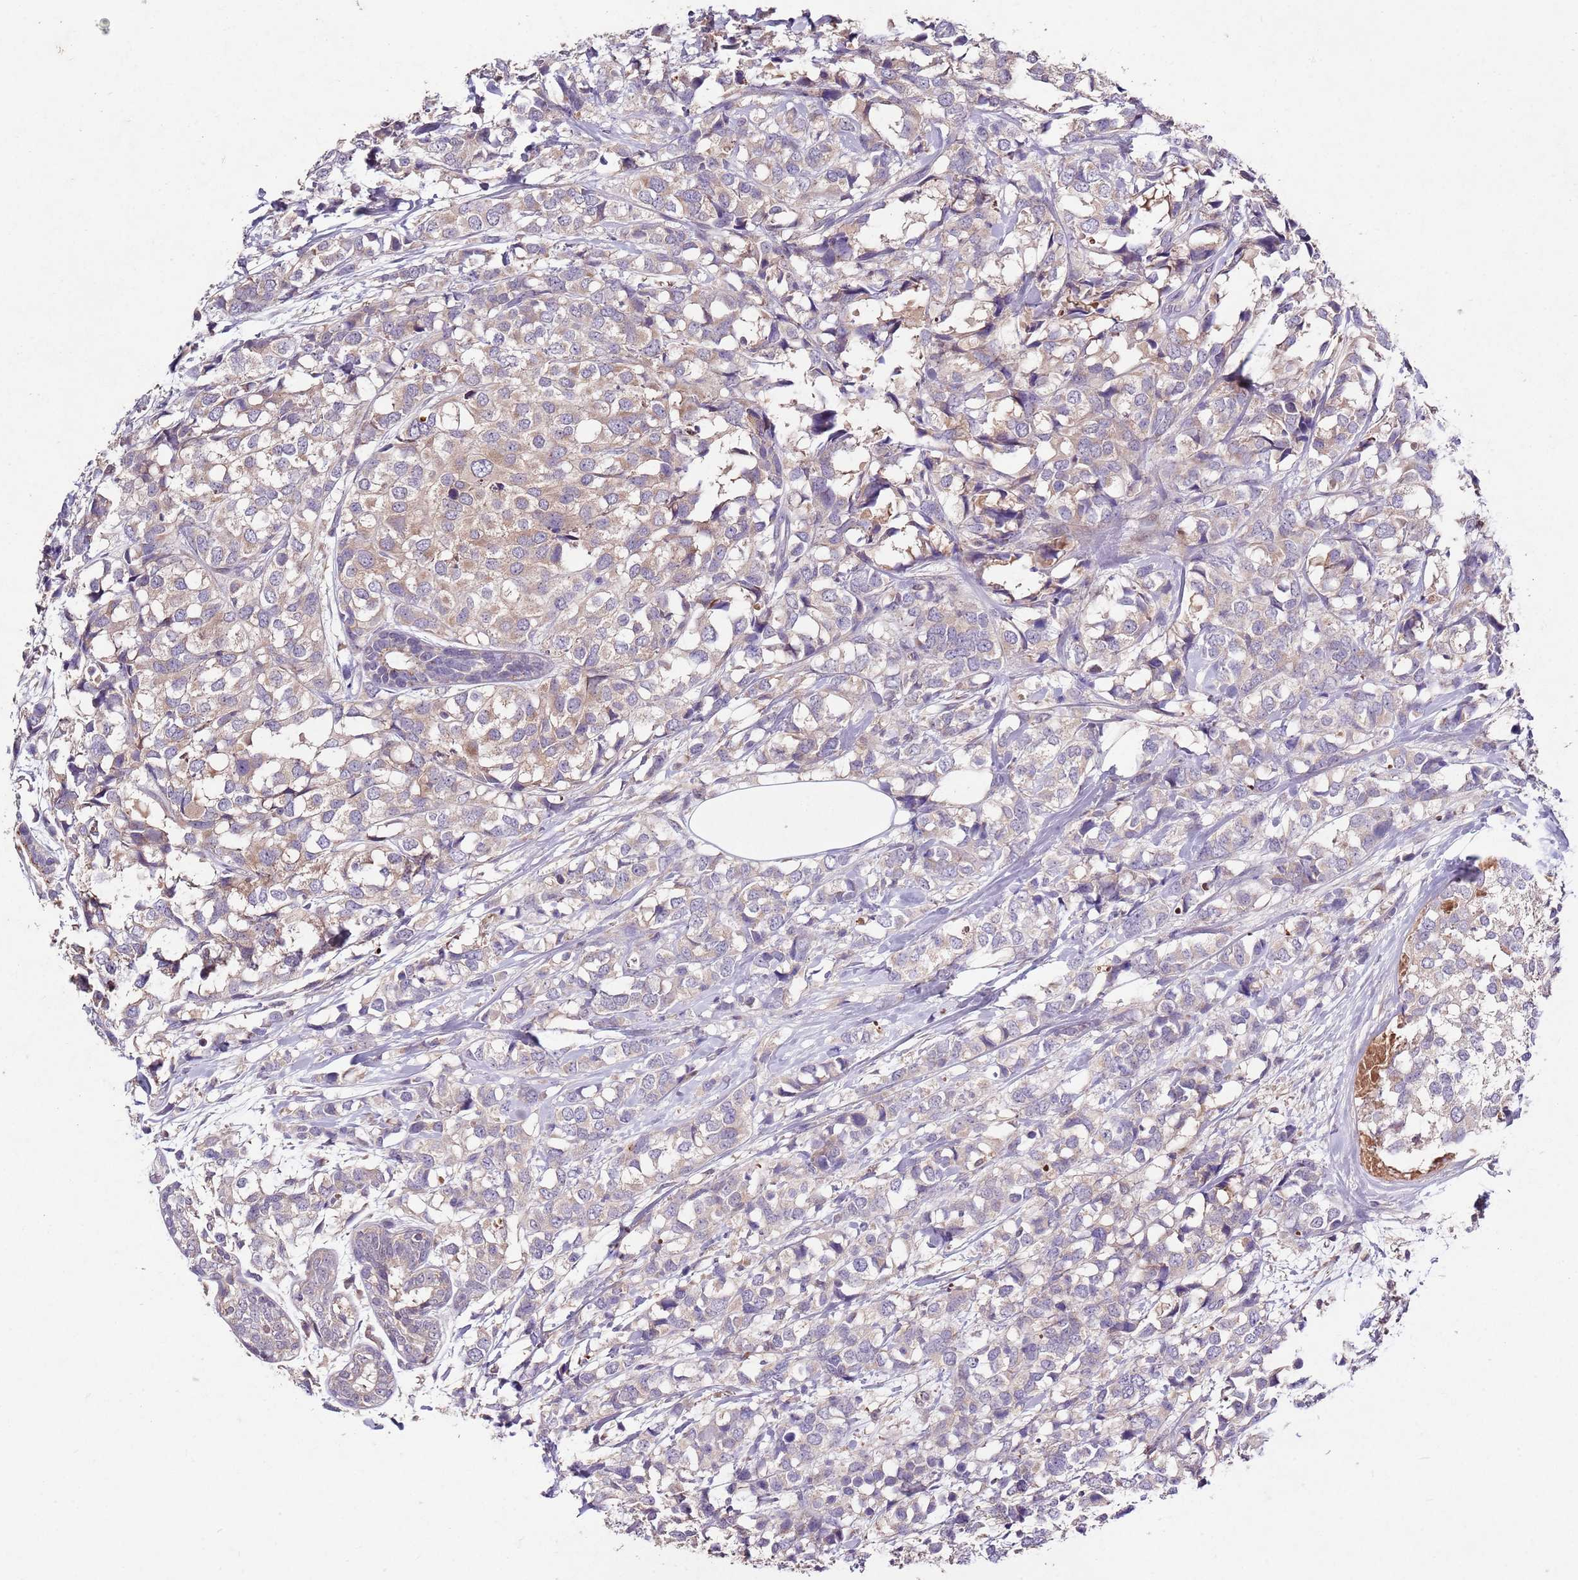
{"staining": {"intensity": "weak", "quantity": "25%-75%", "location": "cytoplasmic/membranous"}, "tissue": "breast cancer", "cell_type": "Tumor cells", "image_type": "cancer", "snomed": [{"axis": "morphology", "description": "Lobular carcinoma"}, {"axis": "topography", "description": "Breast"}], "caption": "Immunohistochemistry (IHC) image of human breast lobular carcinoma stained for a protein (brown), which demonstrates low levels of weak cytoplasmic/membranous staining in about 25%-75% of tumor cells.", "gene": "NRDE2", "patient": {"sex": "female", "age": 59}}